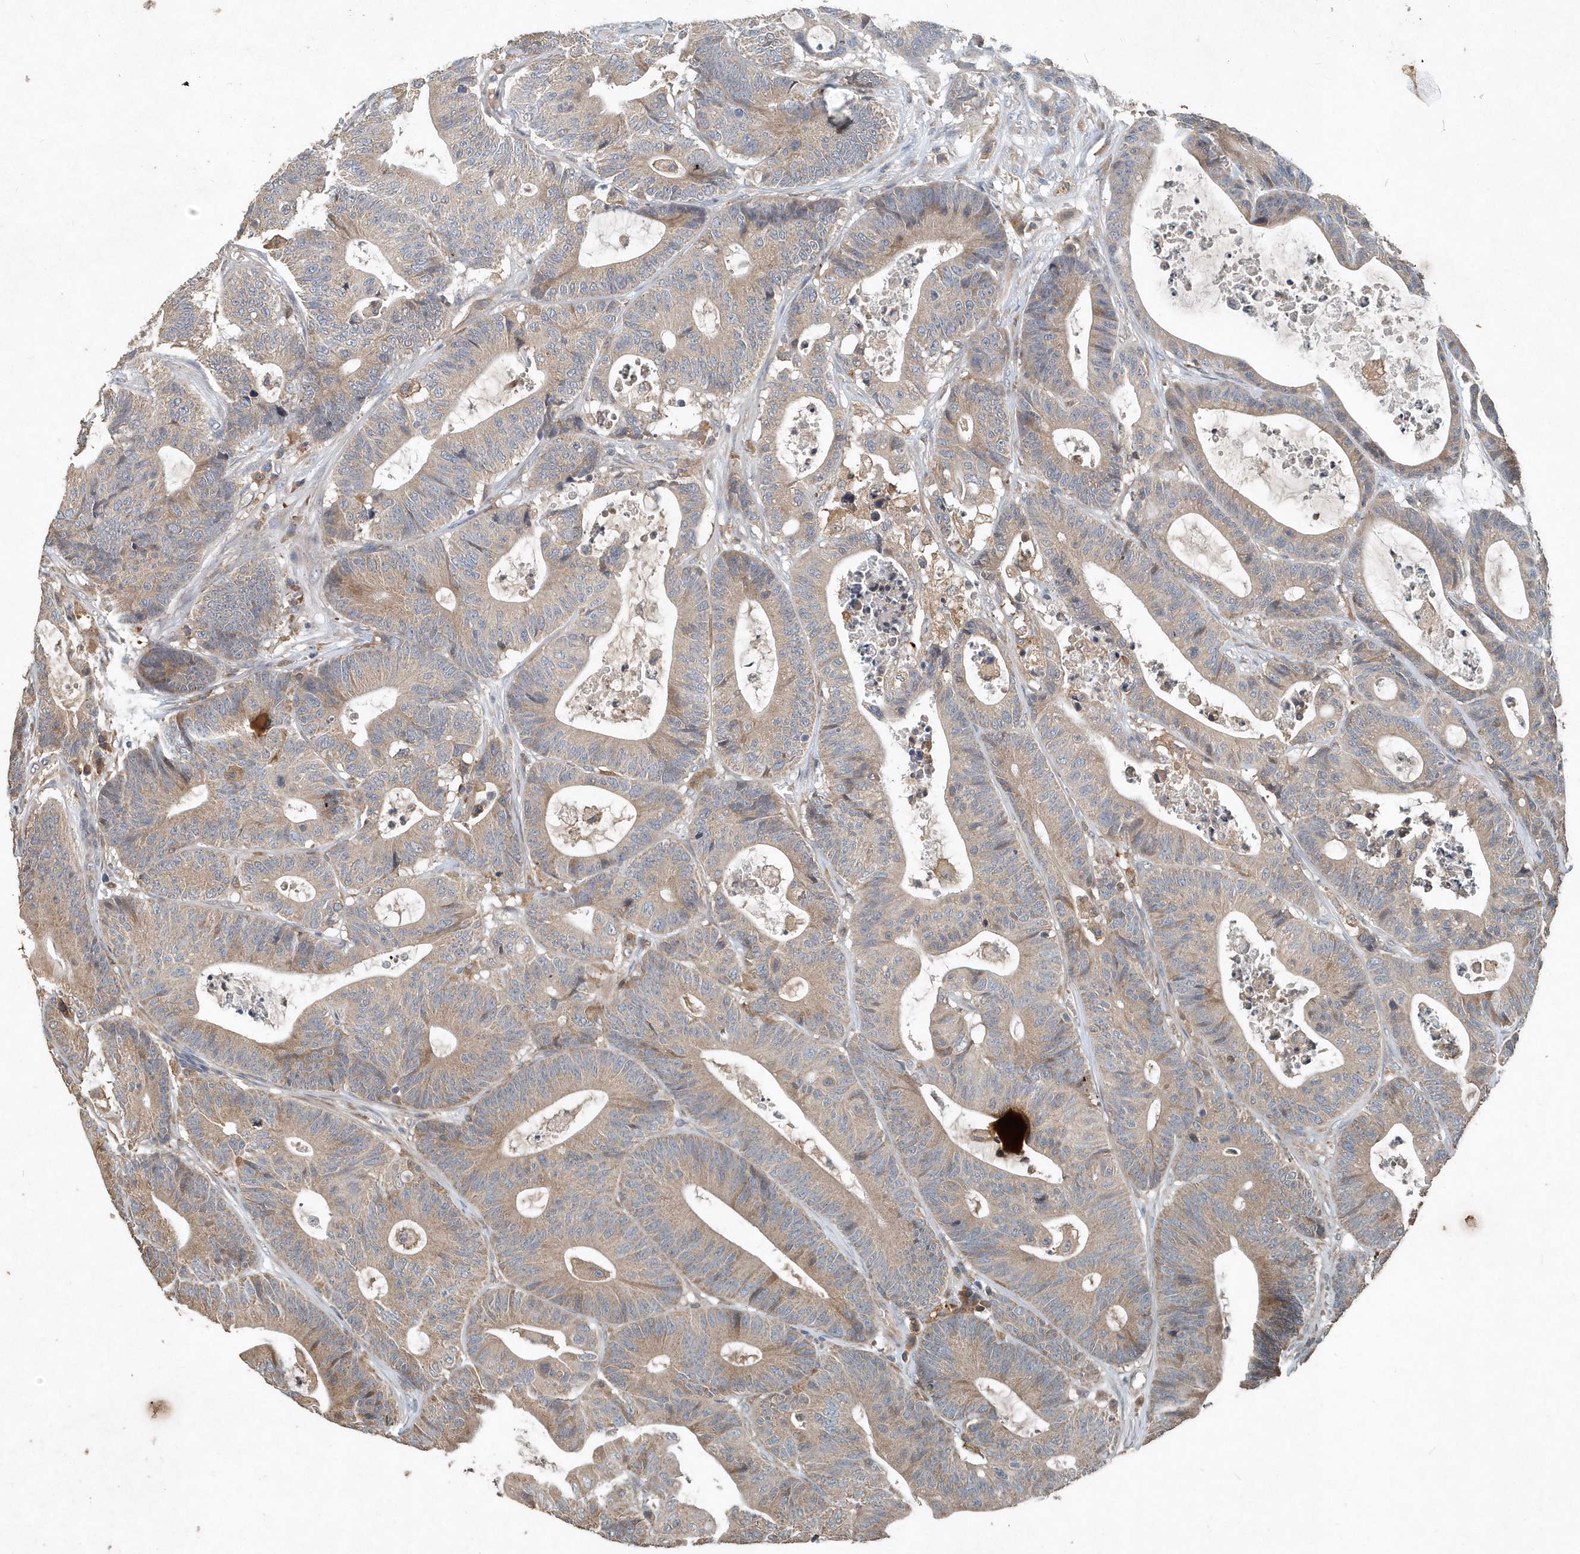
{"staining": {"intensity": "weak", "quantity": ">75%", "location": "cytoplasmic/membranous"}, "tissue": "colorectal cancer", "cell_type": "Tumor cells", "image_type": "cancer", "snomed": [{"axis": "morphology", "description": "Adenocarcinoma, NOS"}, {"axis": "topography", "description": "Colon"}], "caption": "IHC micrograph of neoplastic tissue: human colorectal adenocarcinoma stained using immunohistochemistry (IHC) exhibits low levels of weak protein expression localized specifically in the cytoplasmic/membranous of tumor cells, appearing as a cytoplasmic/membranous brown color.", "gene": "SCFD2", "patient": {"sex": "female", "age": 84}}